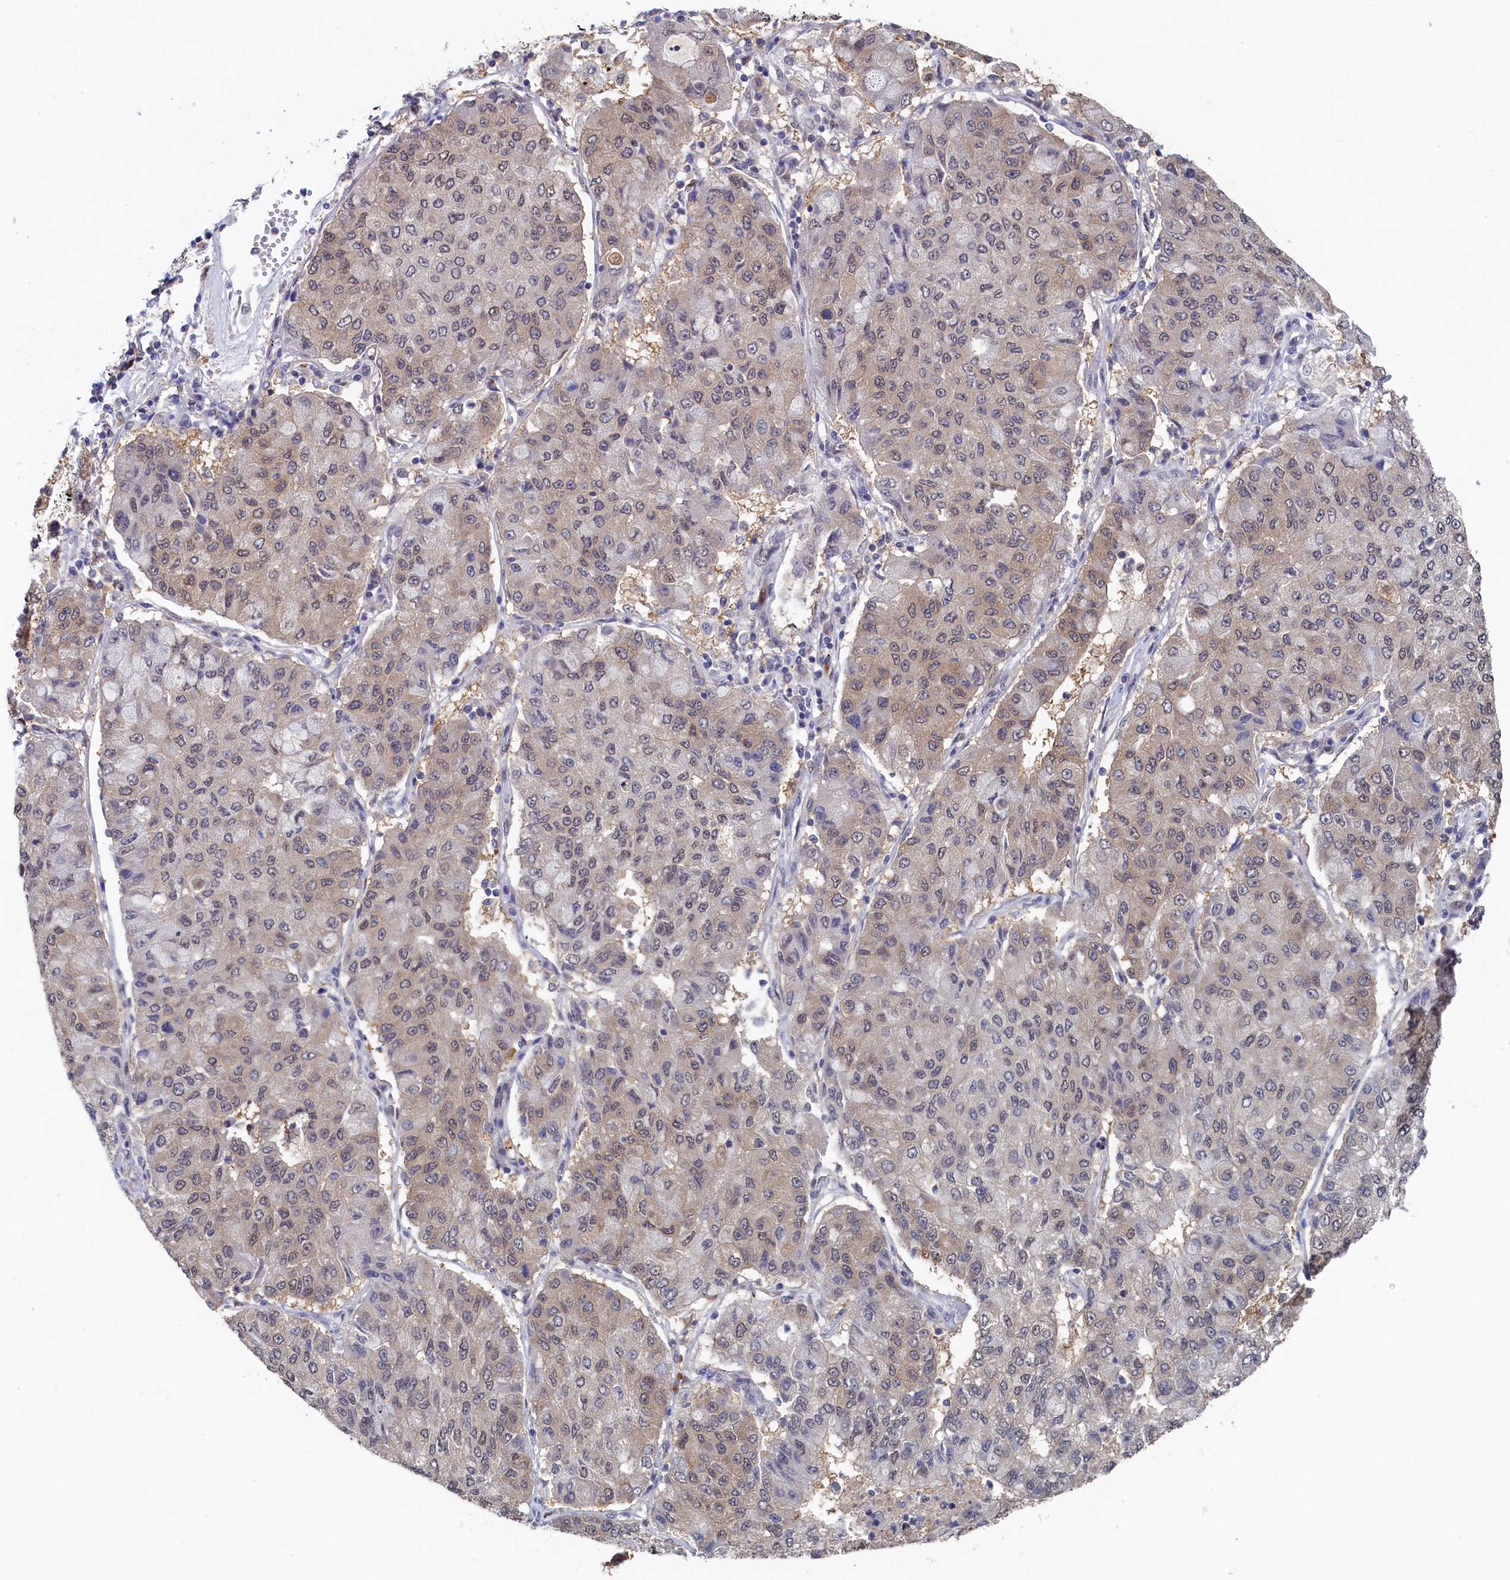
{"staining": {"intensity": "weak", "quantity": "<25%", "location": "cytoplasmic/membranous,nuclear"}, "tissue": "lung cancer", "cell_type": "Tumor cells", "image_type": "cancer", "snomed": [{"axis": "morphology", "description": "Squamous cell carcinoma, NOS"}, {"axis": "topography", "description": "Lung"}], "caption": "Tumor cells are negative for brown protein staining in lung cancer.", "gene": "AHCY", "patient": {"sex": "male", "age": 74}}